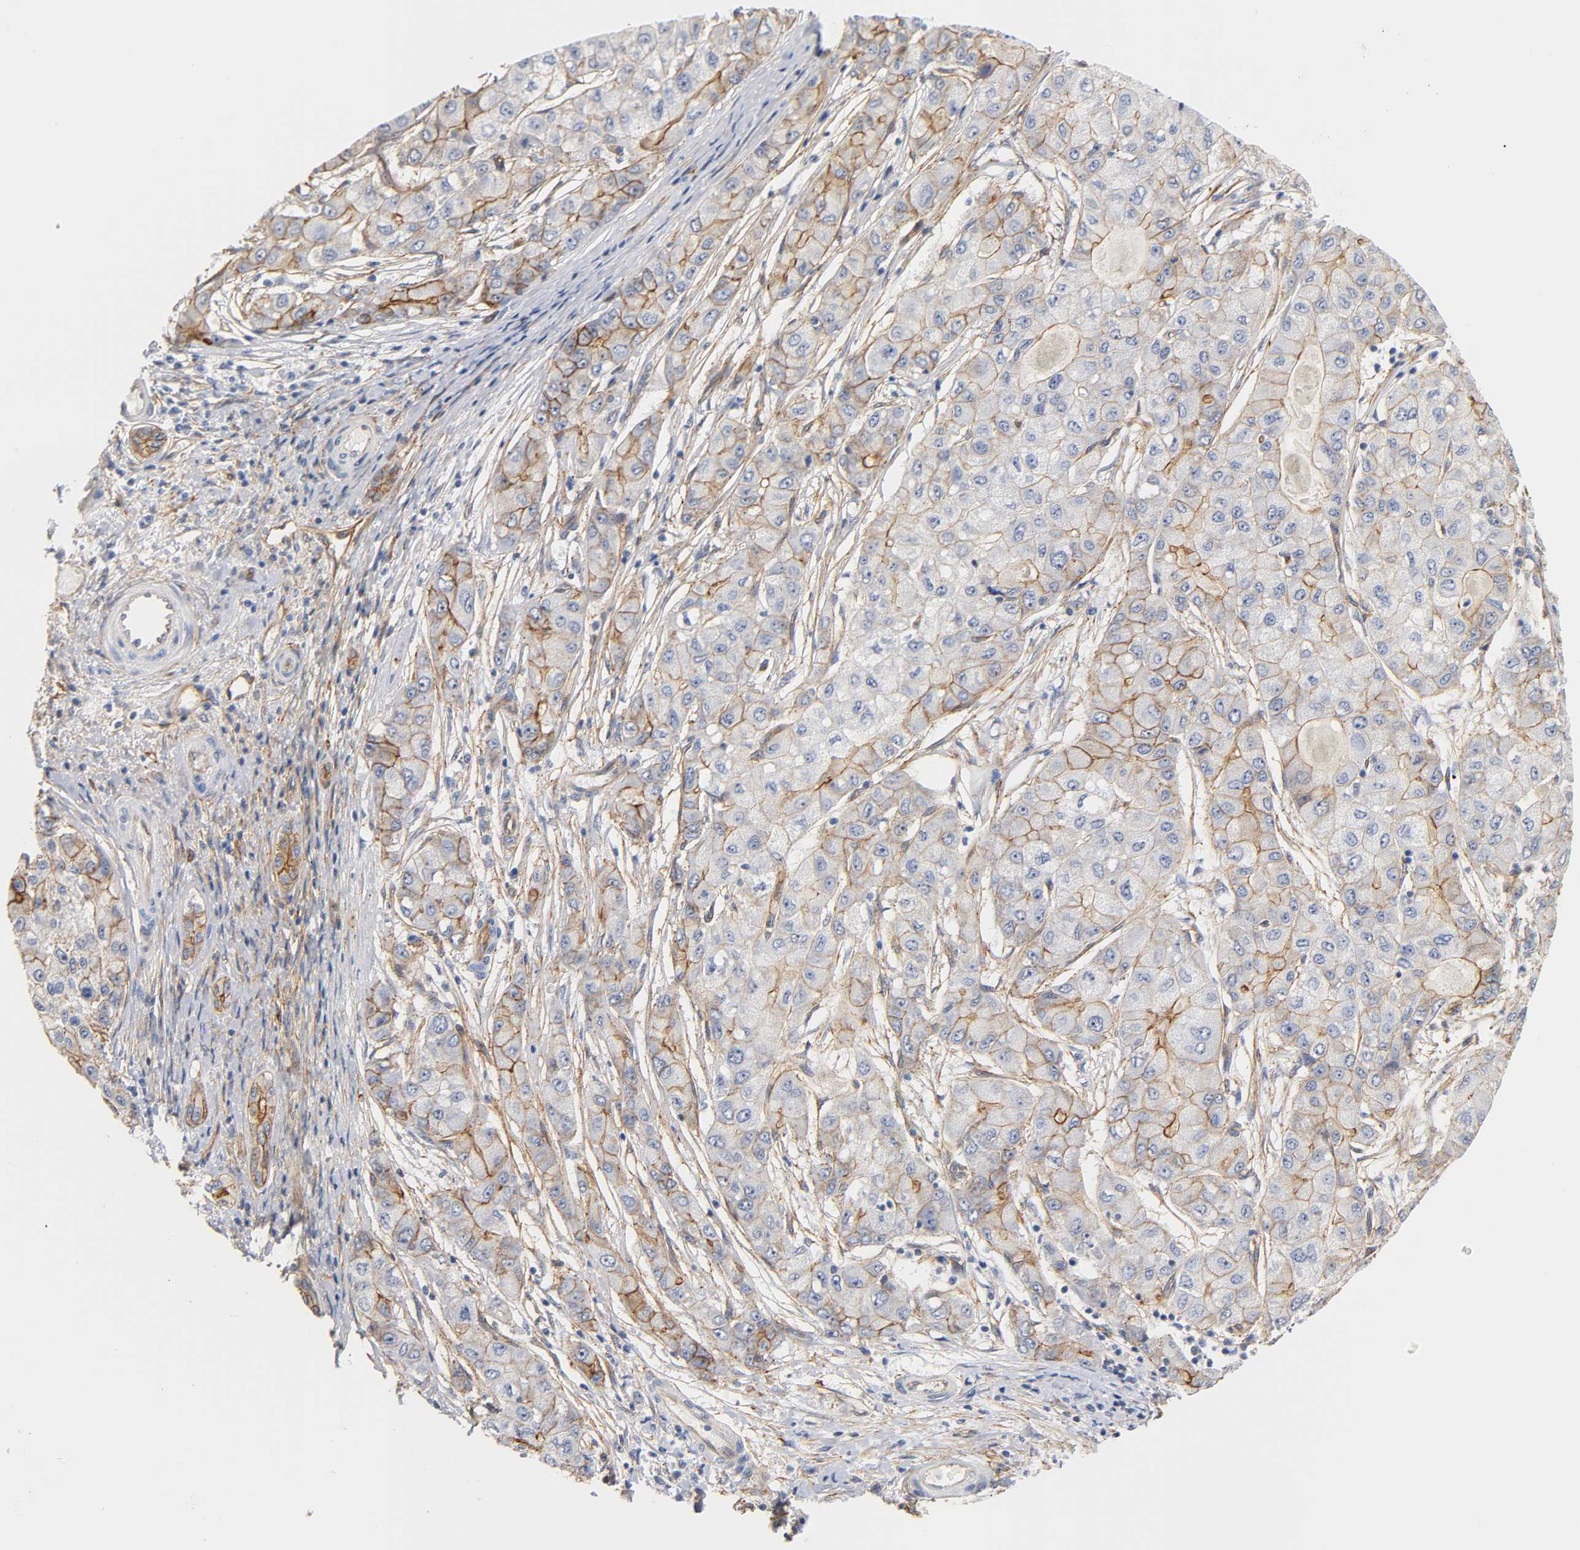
{"staining": {"intensity": "moderate", "quantity": ">75%", "location": "cytoplasmic/membranous"}, "tissue": "liver cancer", "cell_type": "Tumor cells", "image_type": "cancer", "snomed": [{"axis": "morphology", "description": "Carcinoma, Hepatocellular, NOS"}, {"axis": "topography", "description": "Liver"}], "caption": "The micrograph shows a brown stain indicating the presence of a protein in the cytoplasmic/membranous of tumor cells in liver cancer.", "gene": "SPTAN1", "patient": {"sex": "male", "age": 80}}